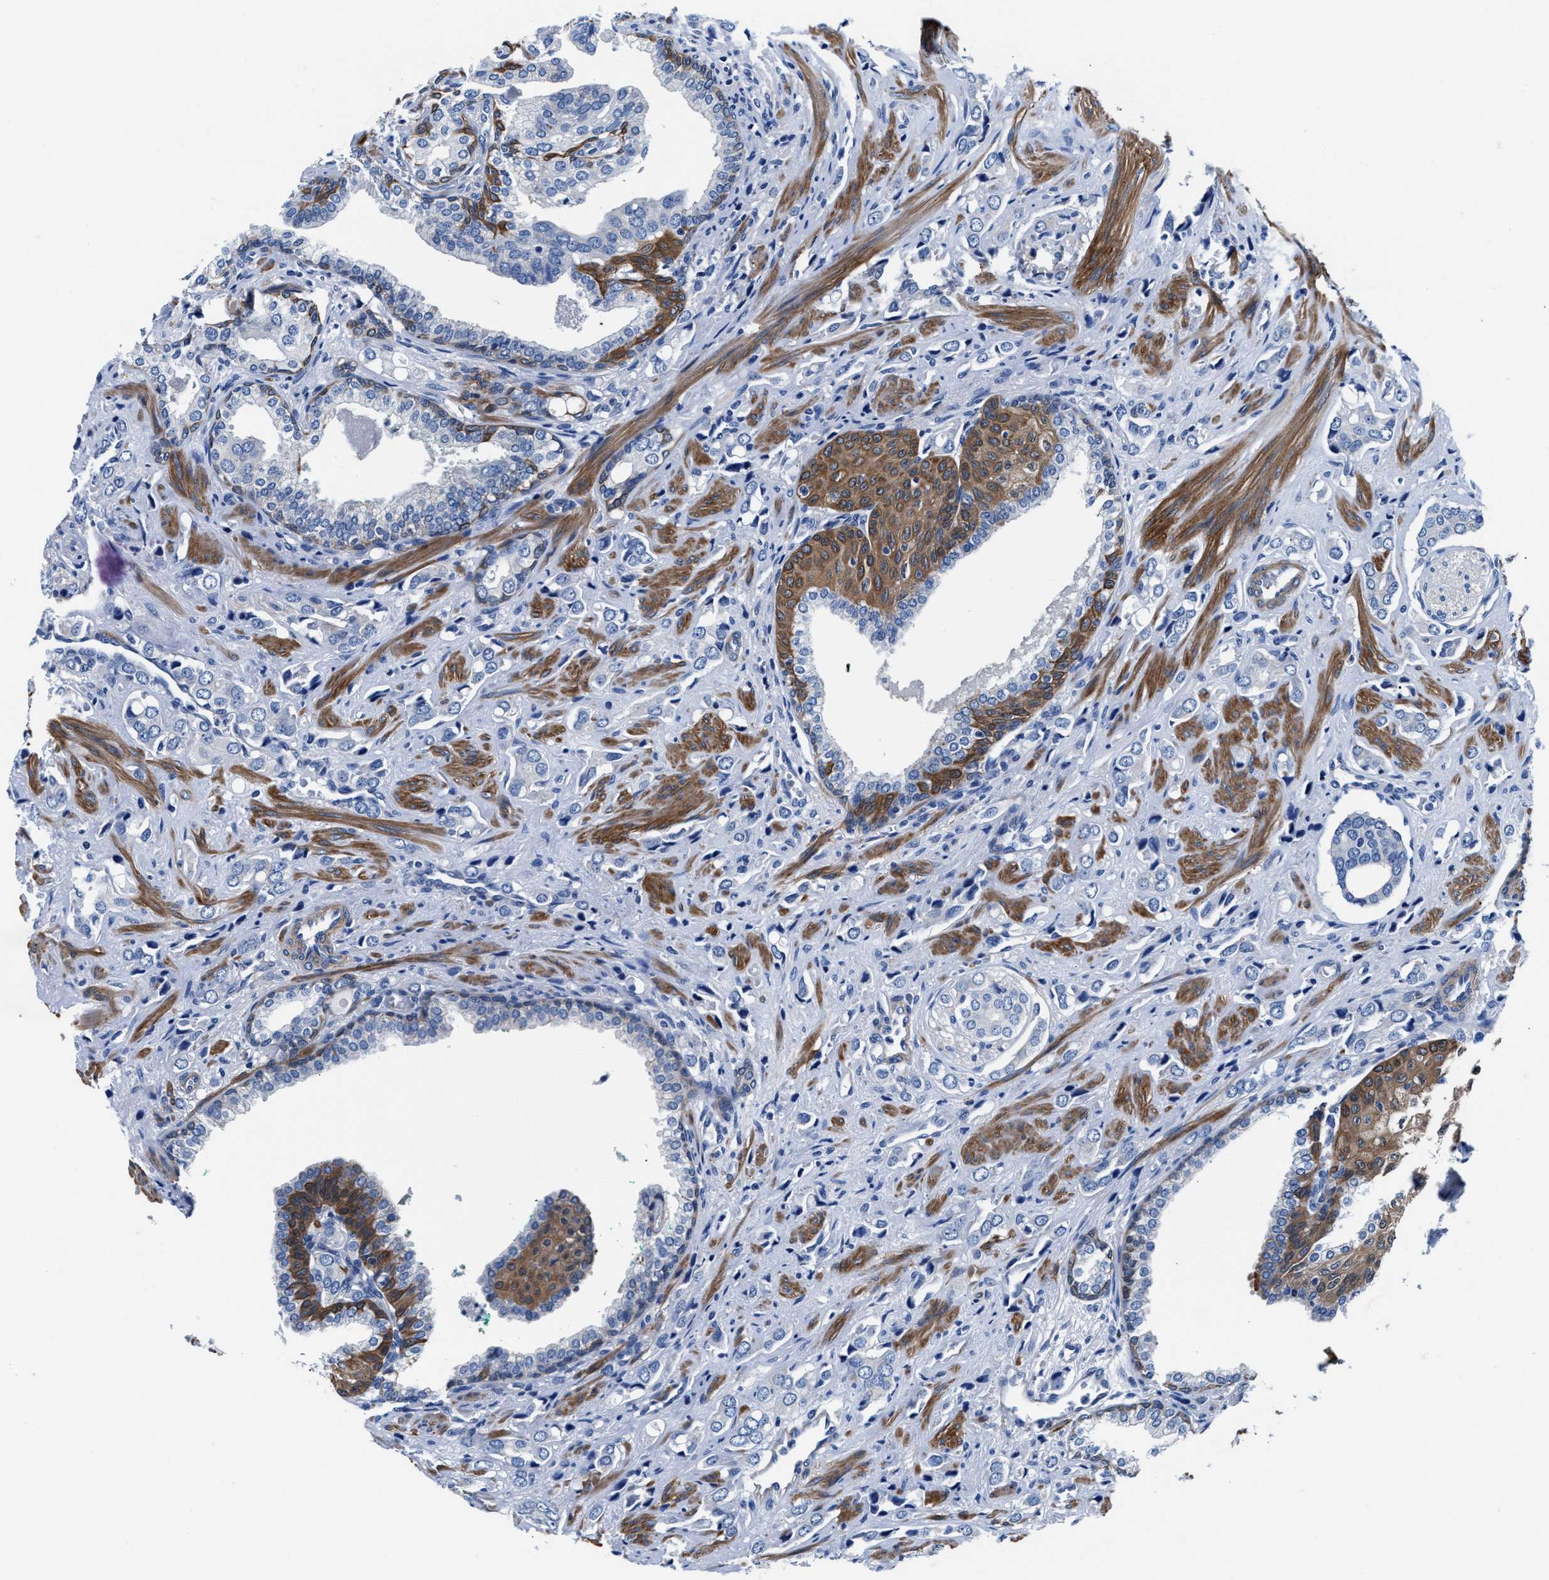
{"staining": {"intensity": "negative", "quantity": "none", "location": "none"}, "tissue": "prostate cancer", "cell_type": "Tumor cells", "image_type": "cancer", "snomed": [{"axis": "morphology", "description": "Adenocarcinoma, High grade"}, {"axis": "topography", "description": "Prostate"}], "caption": "The micrograph displays no significant staining in tumor cells of prostate cancer (high-grade adenocarcinoma).", "gene": "PARG", "patient": {"sex": "male", "age": 52}}